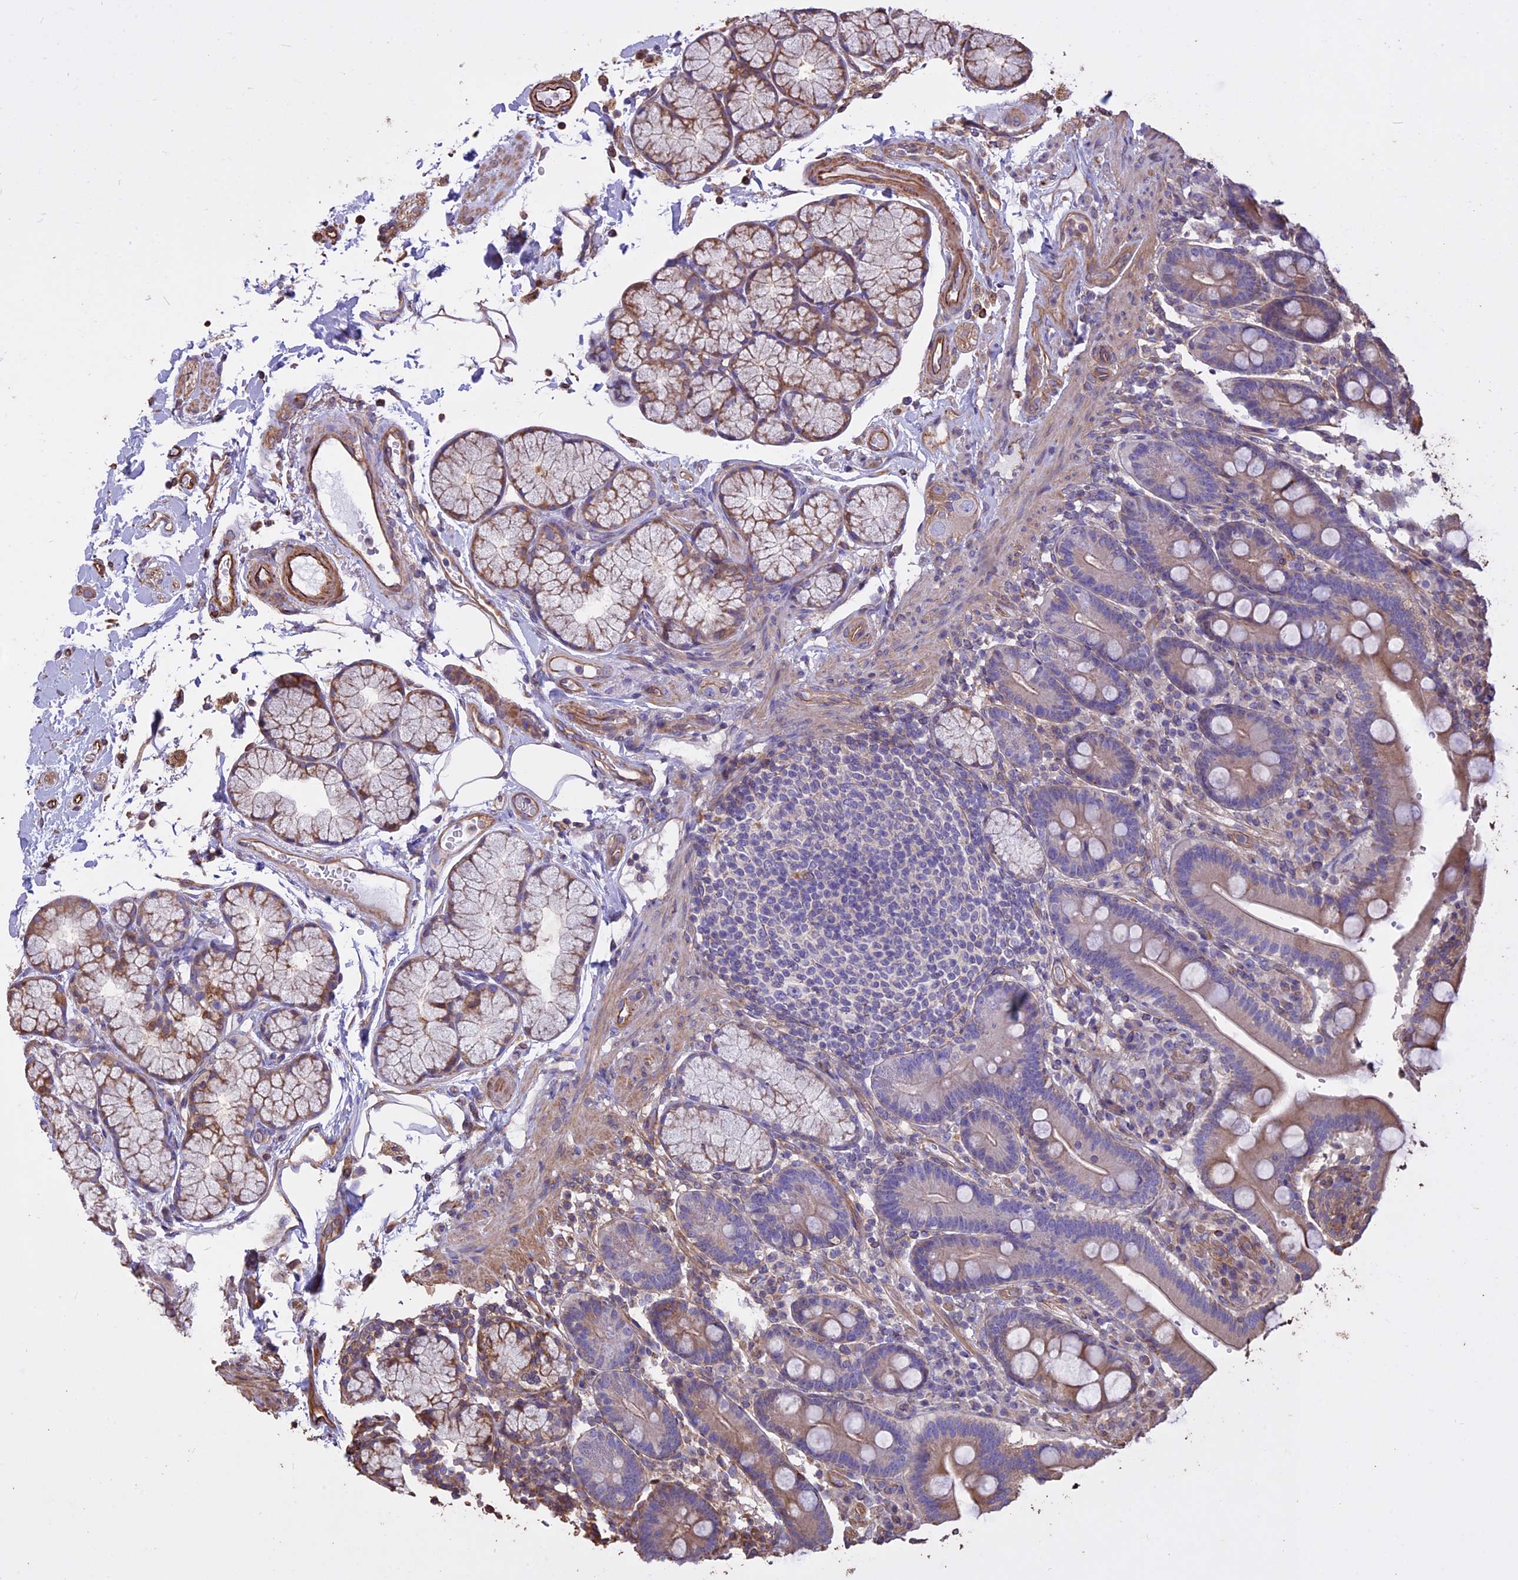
{"staining": {"intensity": "weak", "quantity": "25%-75%", "location": "cytoplasmic/membranous"}, "tissue": "duodenum", "cell_type": "Glandular cells", "image_type": "normal", "snomed": [{"axis": "morphology", "description": "Normal tissue, NOS"}, {"axis": "topography", "description": "Small intestine, NOS"}], "caption": "Approximately 25%-75% of glandular cells in benign human duodenum display weak cytoplasmic/membranous protein positivity as visualized by brown immunohistochemical staining.", "gene": "CCDC148", "patient": {"sex": "female", "age": 71}}